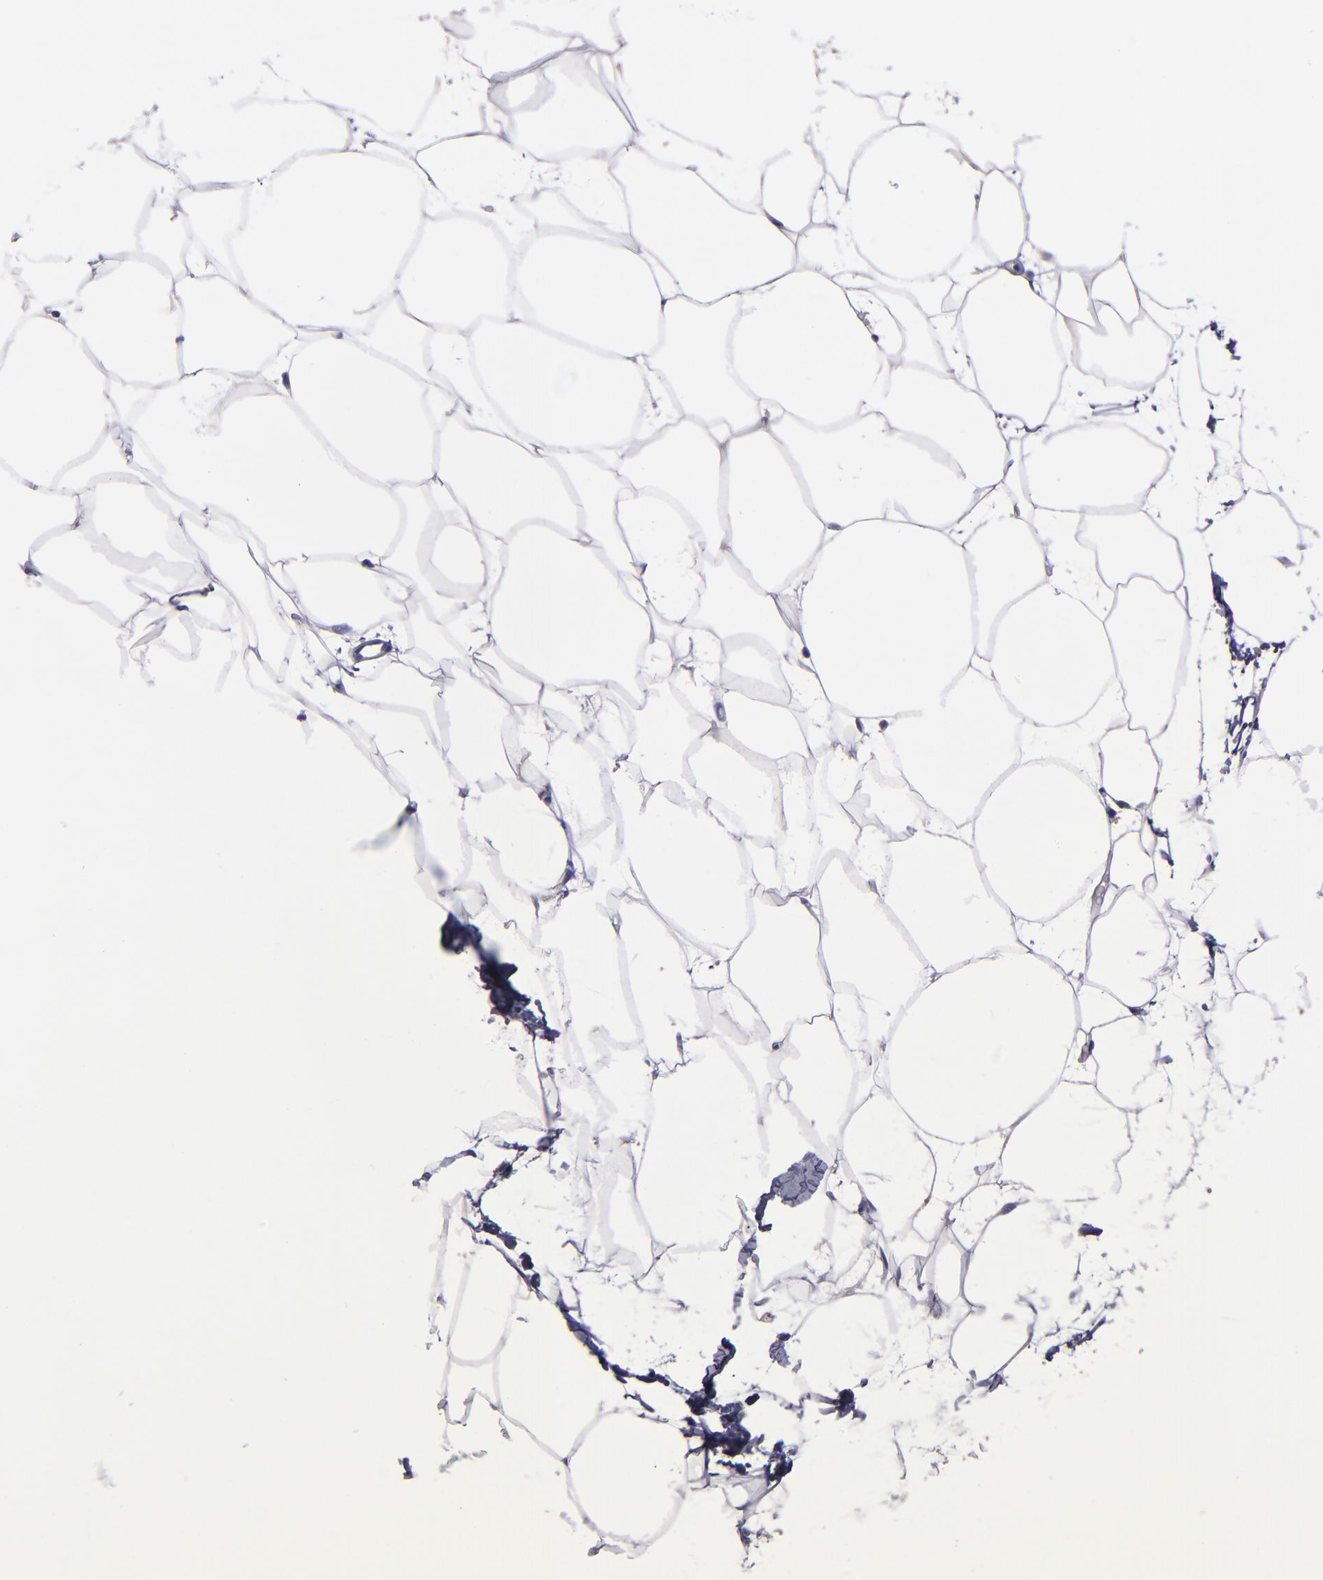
{"staining": {"intensity": "negative", "quantity": "none", "location": "none"}, "tissue": "adipose tissue", "cell_type": "Adipocytes", "image_type": "normal", "snomed": [{"axis": "morphology", "description": "Normal tissue, NOS"}, {"axis": "morphology", "description": "Duct carcinoma"}, {"axis": "topography", "description": "Breast"}, {"axis": "topography", "description": "Adipose tissue"}], "caption": "This is an immunohistochemistry (IHC) micrograph of unremarkable human adipose tissue. There is no staining in adipocytes.", "gene": "CARS1", "patient": {"sex": "female", "age": 37}}